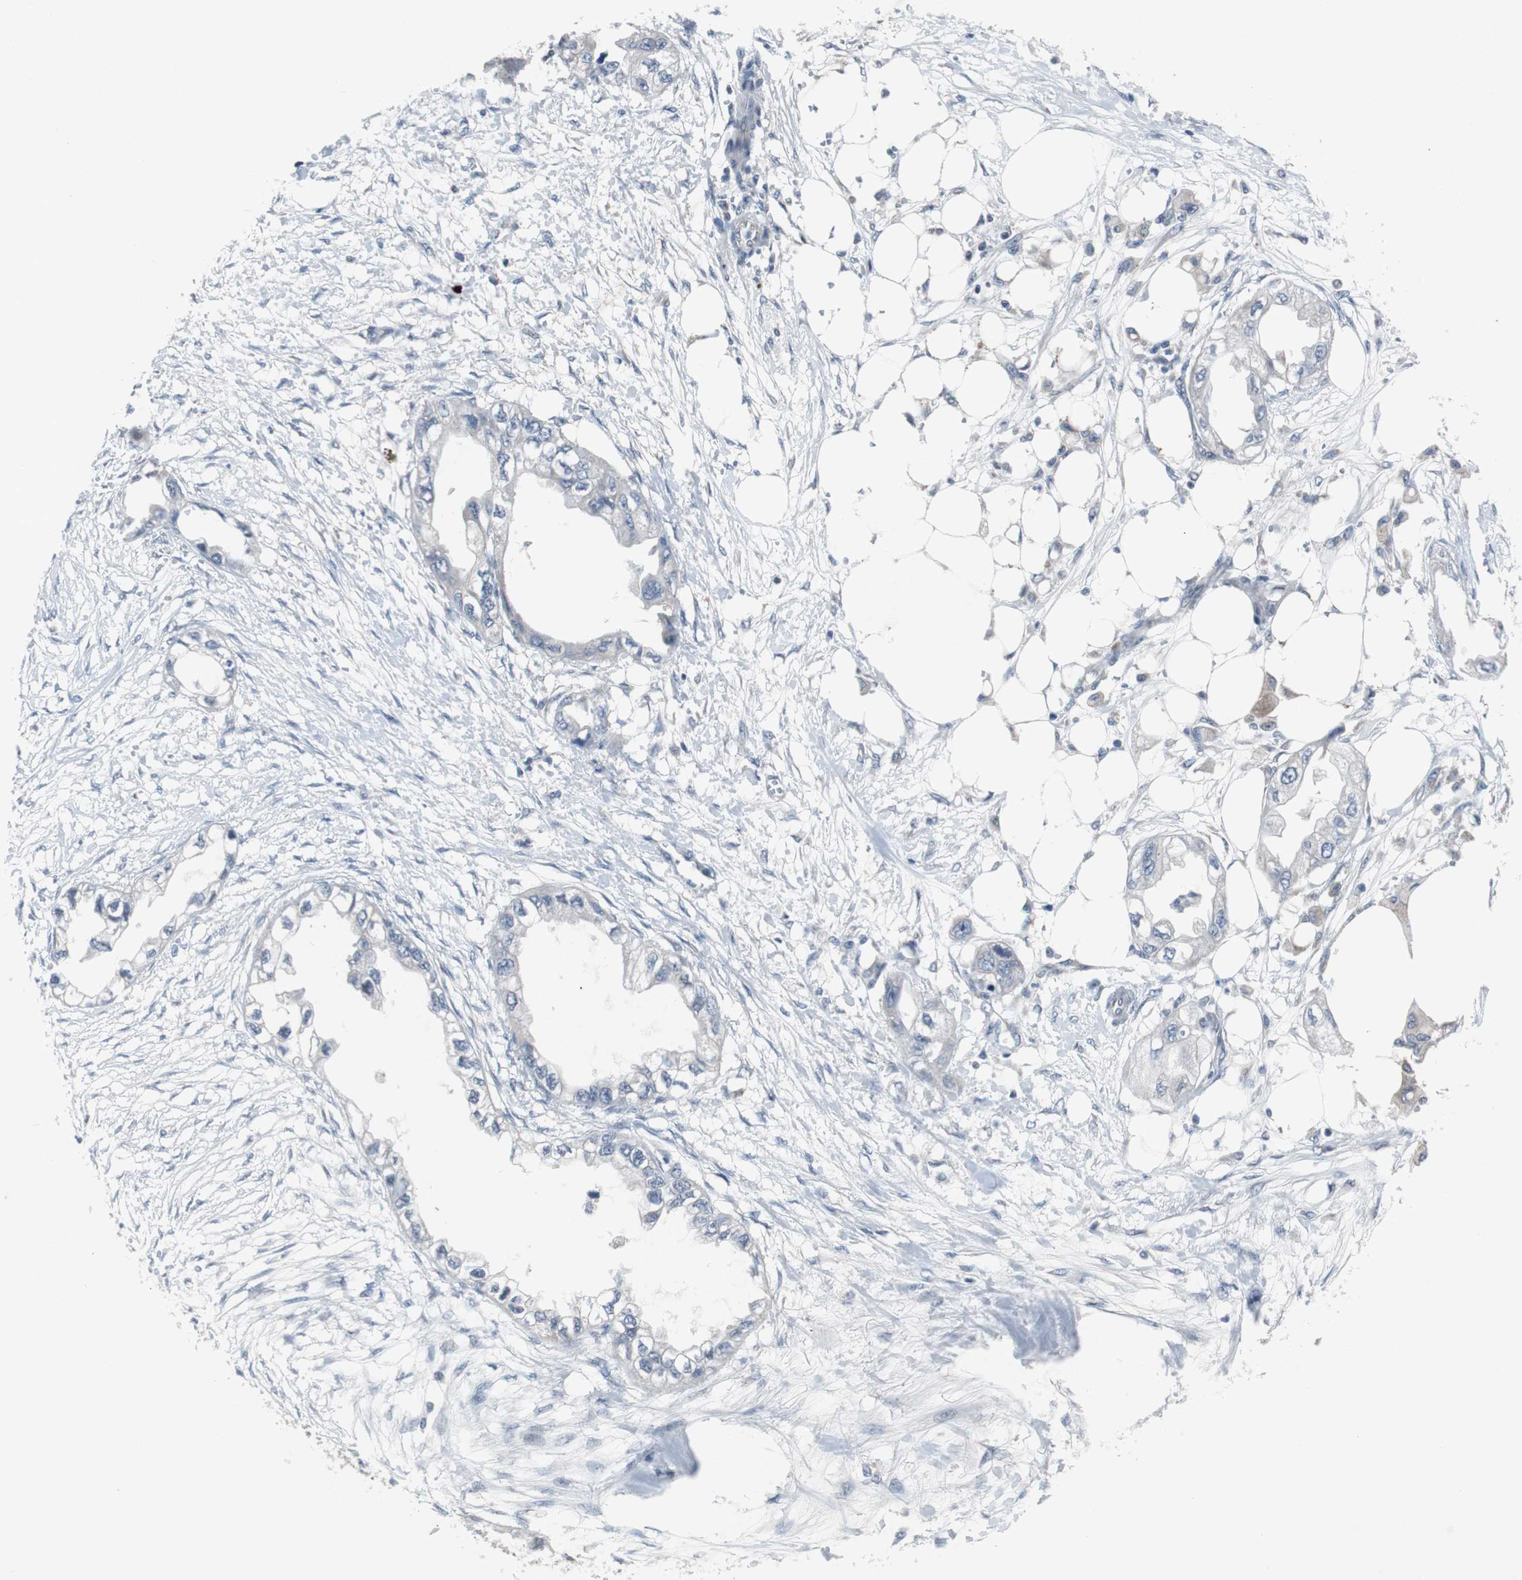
{"staining": {"intensity": "negative", "quantity": "none", "location": "none"}, "tissue": "endometrial cancer", "cell_type": "Tumor cells", "image_type": "cancer", "snomed": [{"axis": "morphology", "description": "Adenocarcinoma, NOS"}, {"axis": "topography", "description": "Endometrium"}], "caption": "Photomicrograph shows no protein expression in tumor cells of endometrial cancer tissue. Brightfield microscopy of IHC stained with DAB (brown) and hematoxylin (blue), captured at high magnification.", "gene": "TP63", "patient": {"sex": "female", "age": 67}}